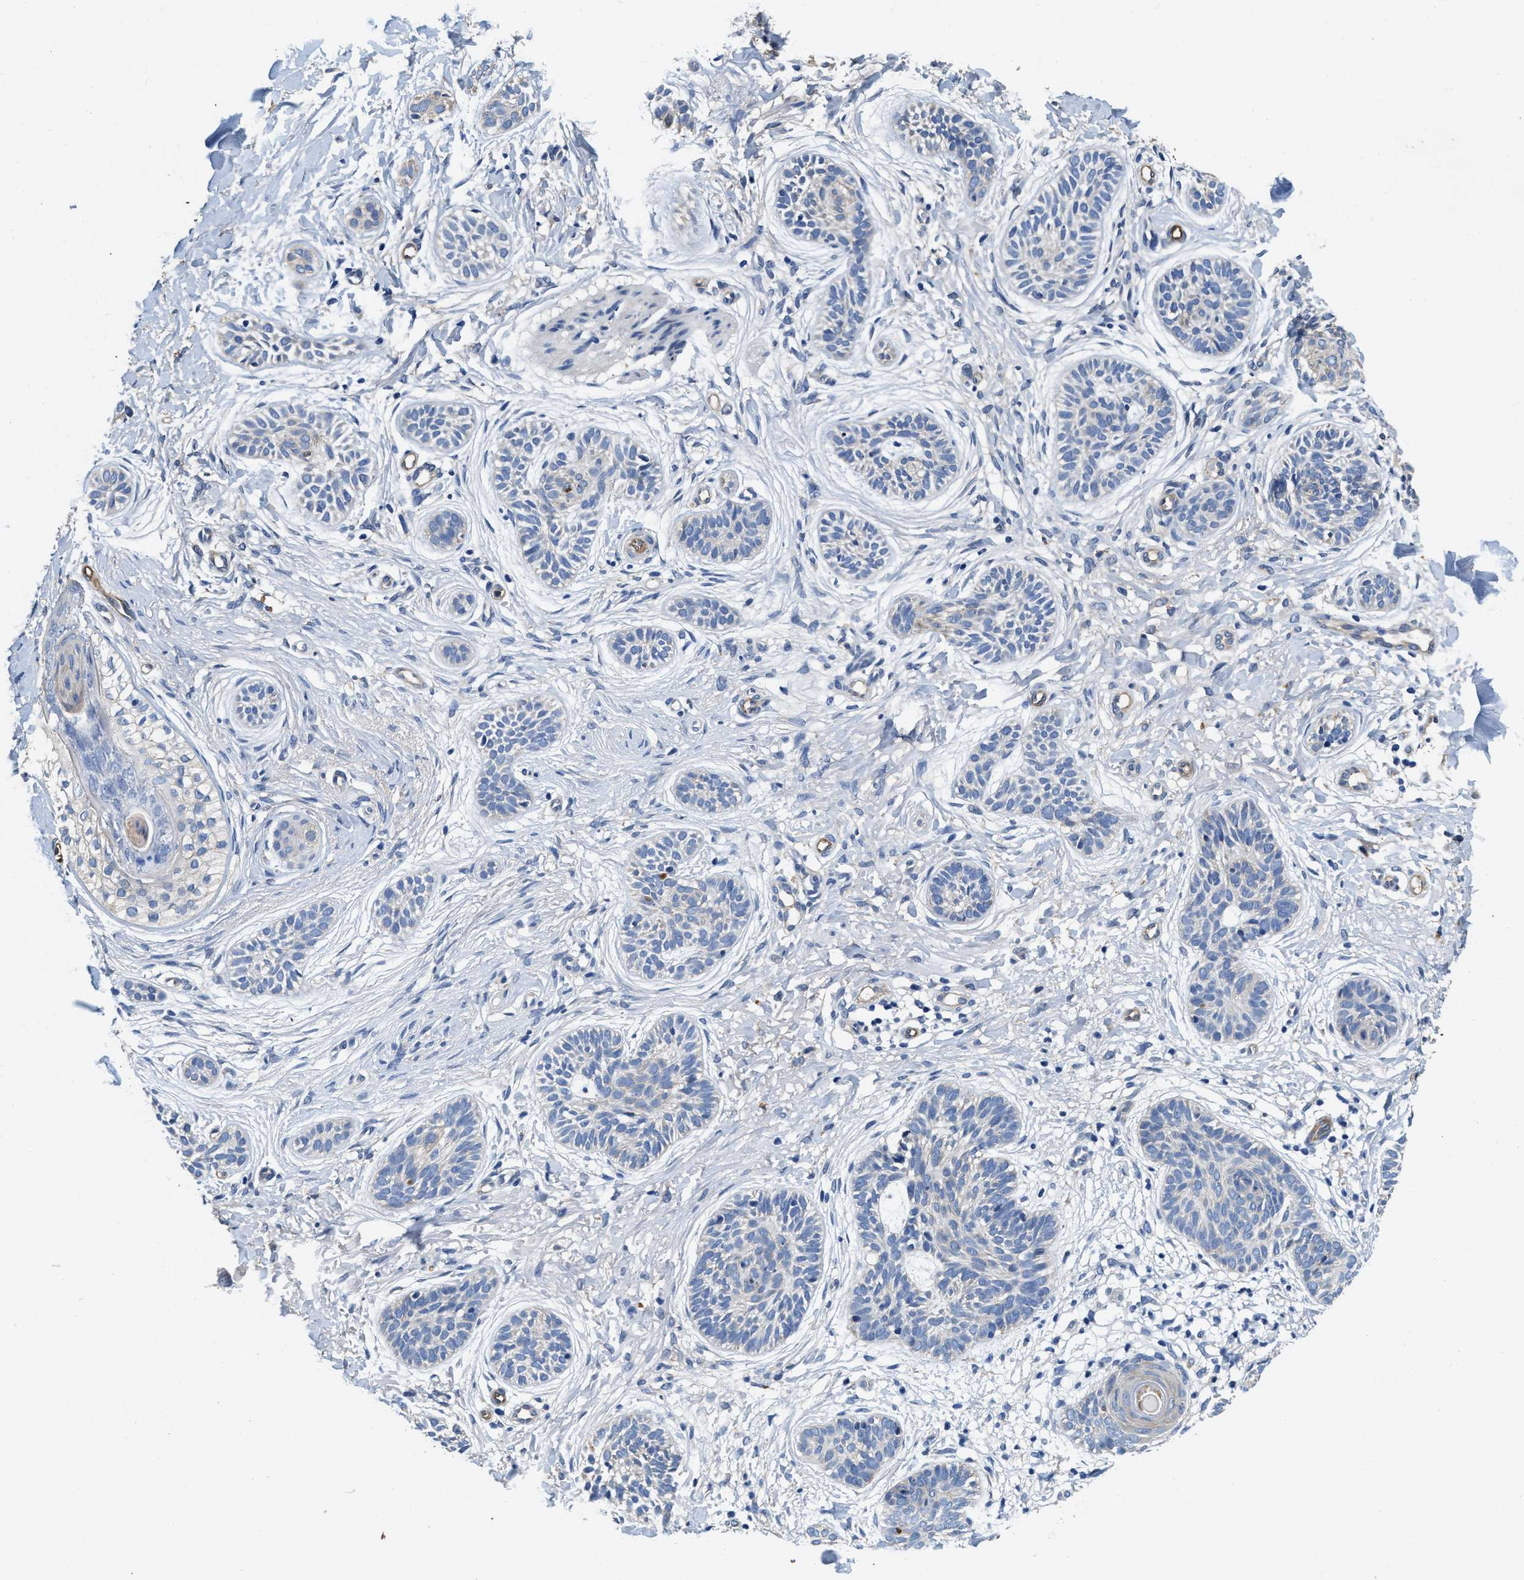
{"staining": {"intensity": "negative", "quantity": "none", "location": "none"}, "tissue": "skin cancer", "cell_type": "Tumor cells", "image_type": "cancer", "snomed": [{"axis": "morphology", "description": "Normal tissue, NOS"}, {"axis": "morphology", "description": "Basal cell carcinoma"}, {"axis": "topography", "description": "Skin"}], "caption": "There is no significant staining in tumor cells of skin basal cell carcinoma.", "gene": "PEG10", "patient": {"sex": "male", "age": 63}}